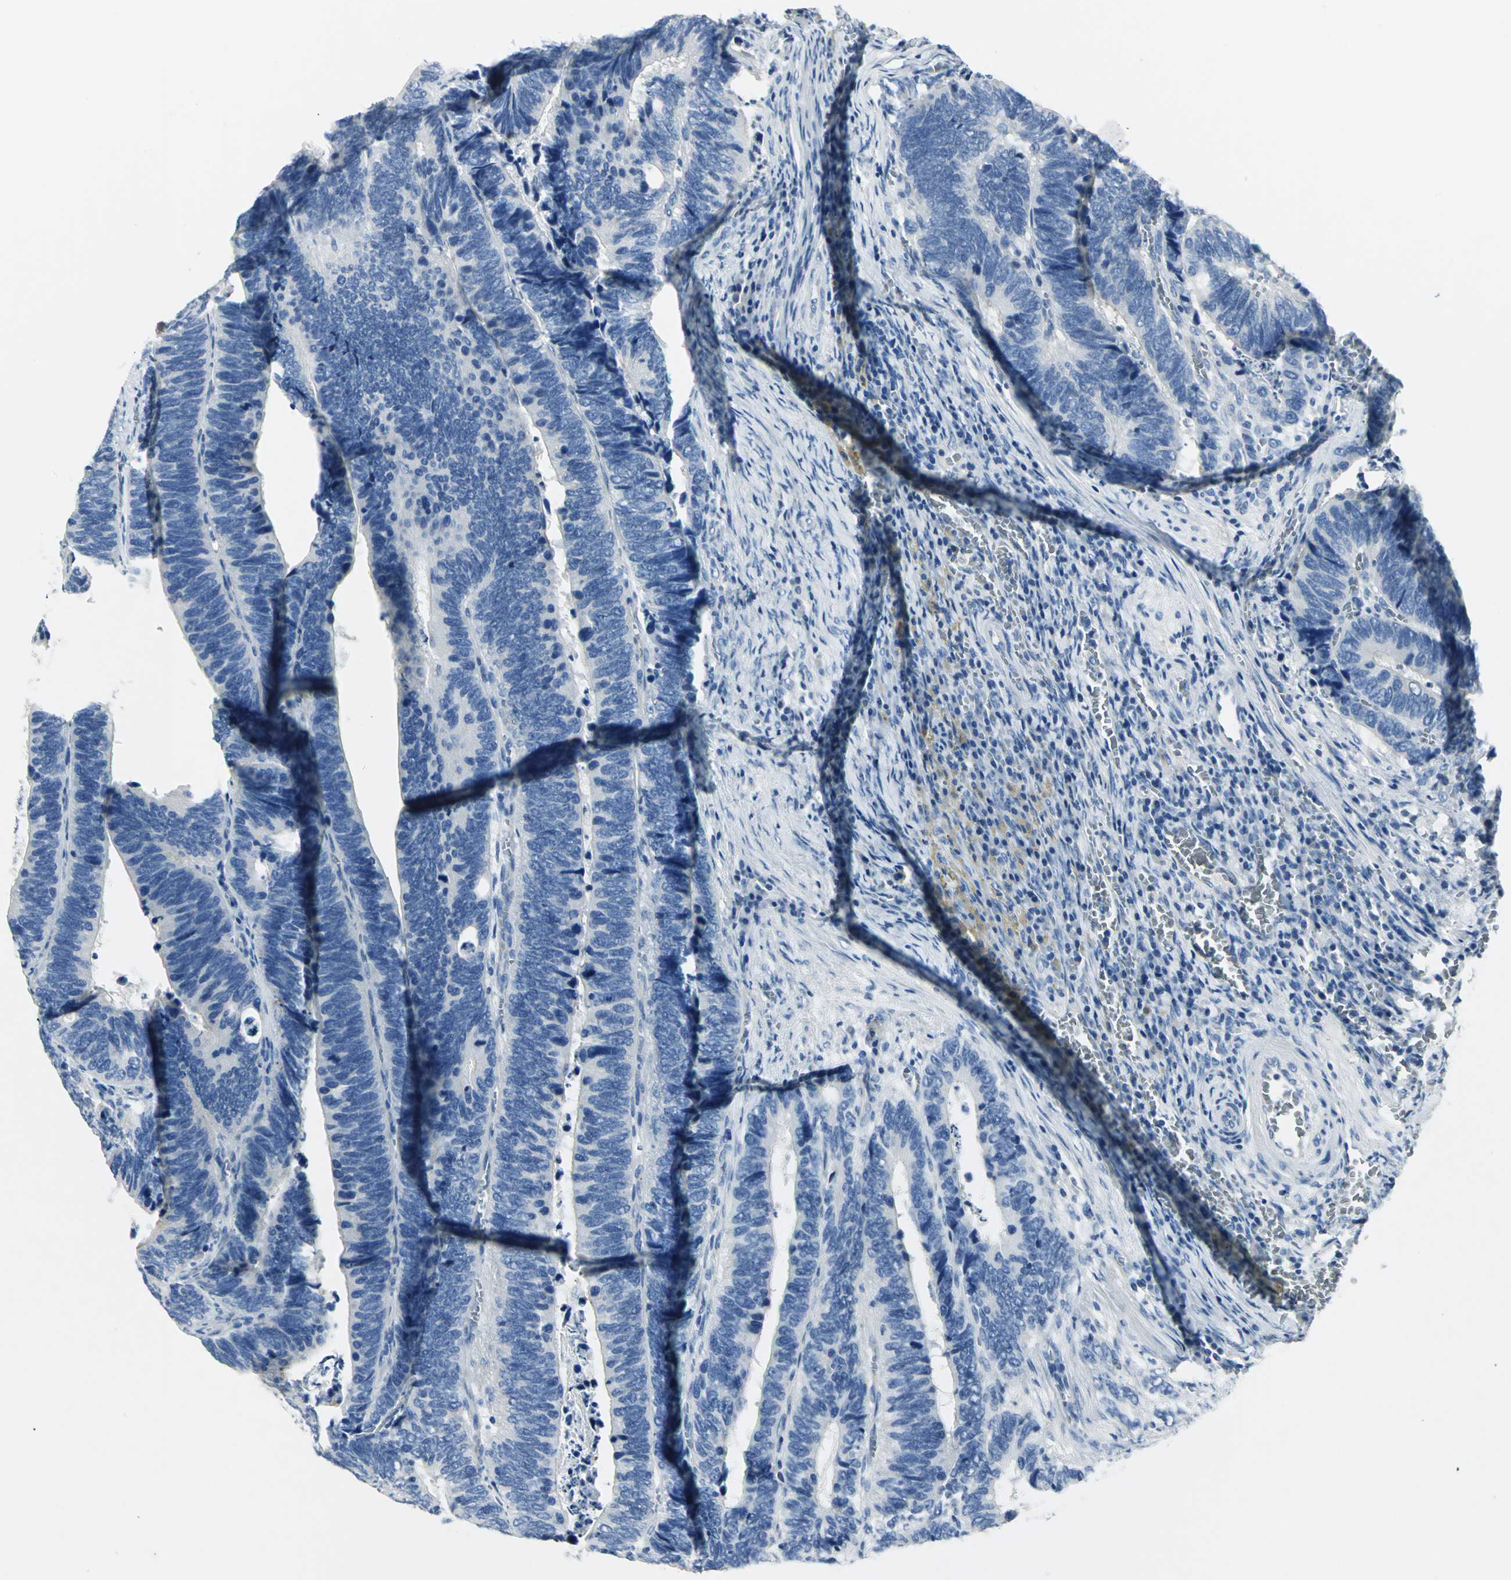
{"staining": {"intensity": "negative", "quantity": "none", "location": "none"}, "tissue": "colorectal cancer", "cell_type": "Tumor cells", "image_type": "cancer", "snomed": [{"axis": "morphology", "description": "Adenocarcinoma, NOS"}, {"axis": "topography", "description": "Colon"}], "caption": "This is a image of IHC staining of colorectal adenocarcinoma, which shows no positivity in tumor cells.", "gene": "RIPOR1", "patient": {"sex": "male", "age": 72}}